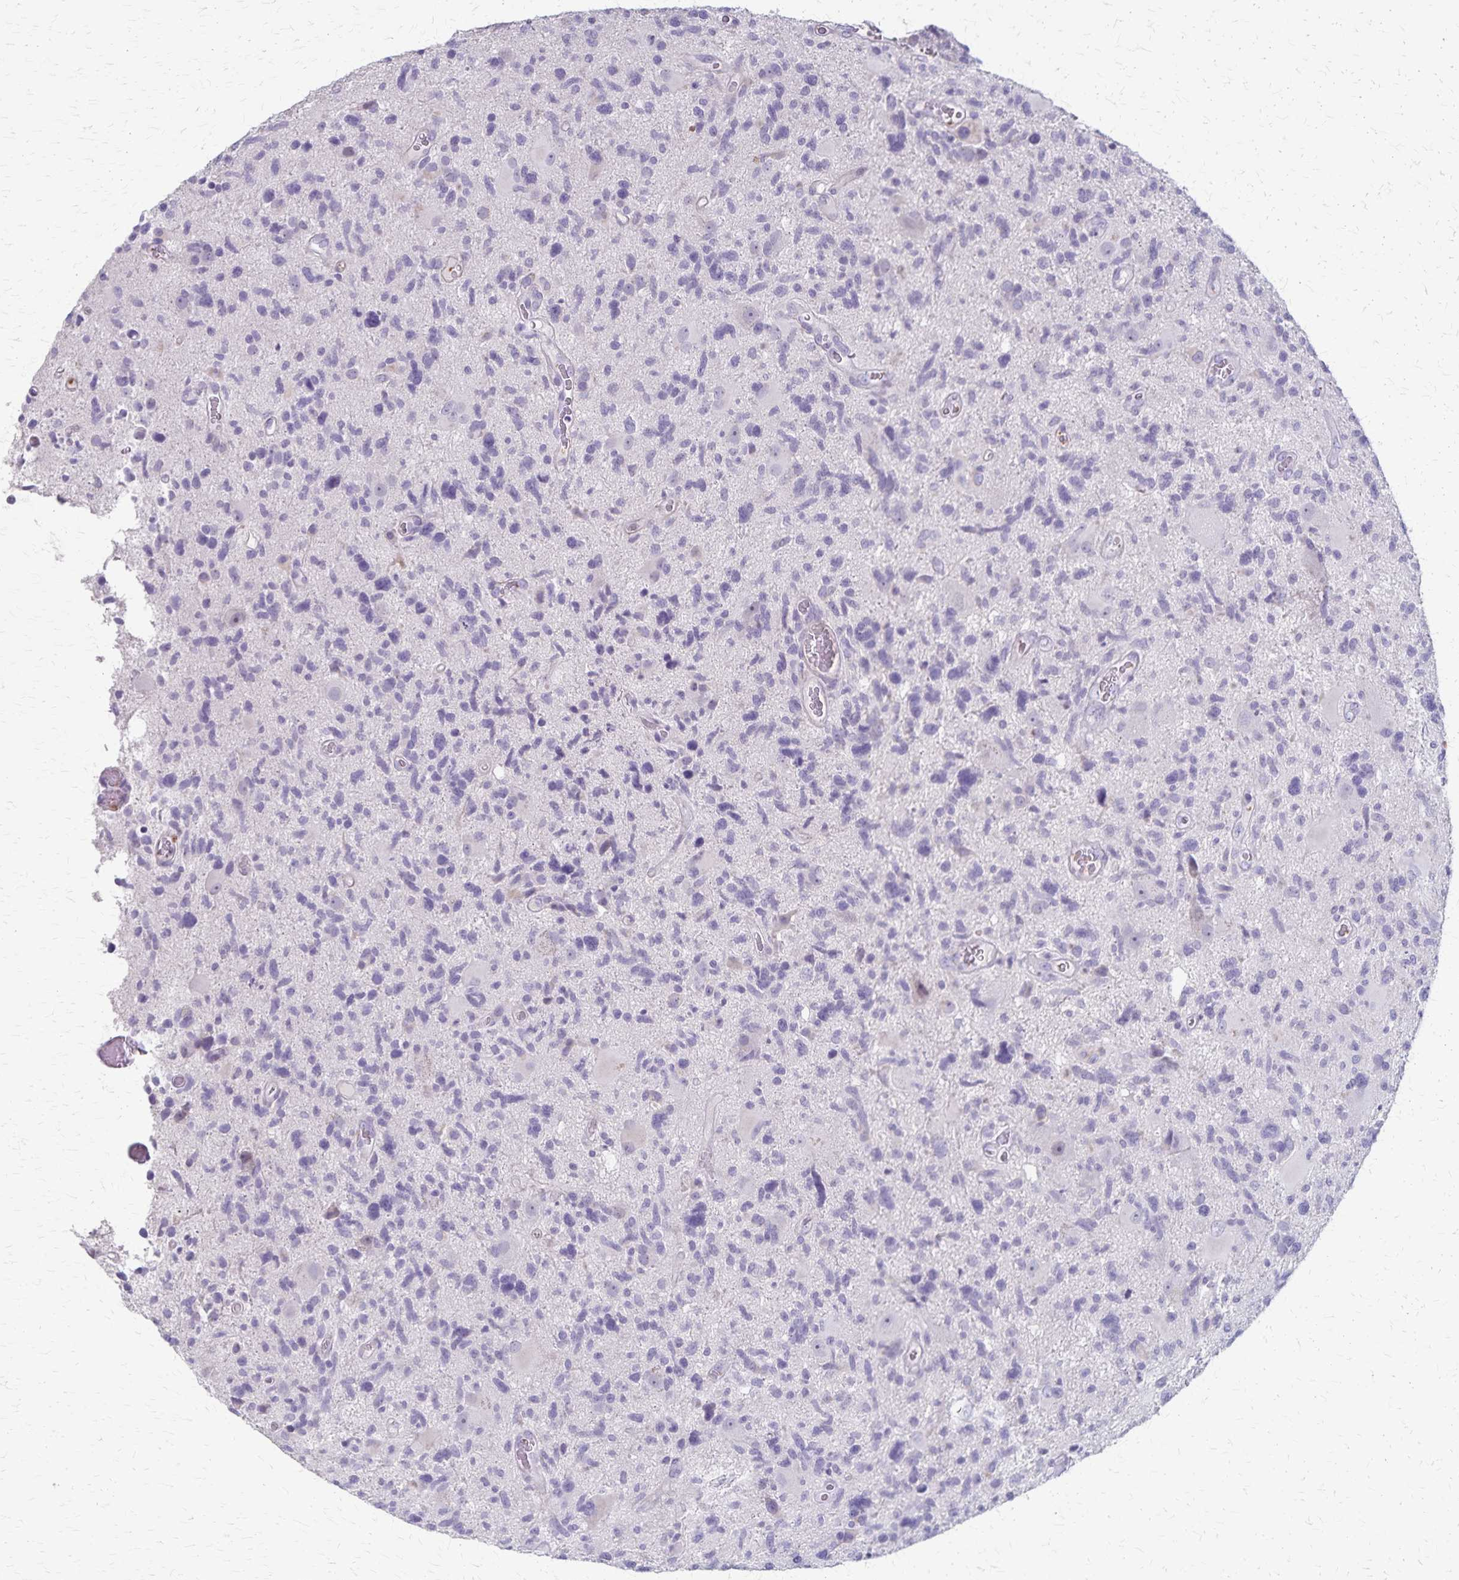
{"staining": {"intensity": "negative", "quantity": "none", "location": "none"}, "tissue": "glioma", "cell_type": "Tumor cells", "image_type": "cancer", "snomed": [{"axis": "morphology", "description": "Glioma, malignant, High grade"}, {"axis": "topography", "description": "Brain"}], "caption": "This is an IHC histopathology image of human glioma. There is no staining in tumor cells.", "gene": "RASL10B", "patient": {"sex": "male", "age": 49}}